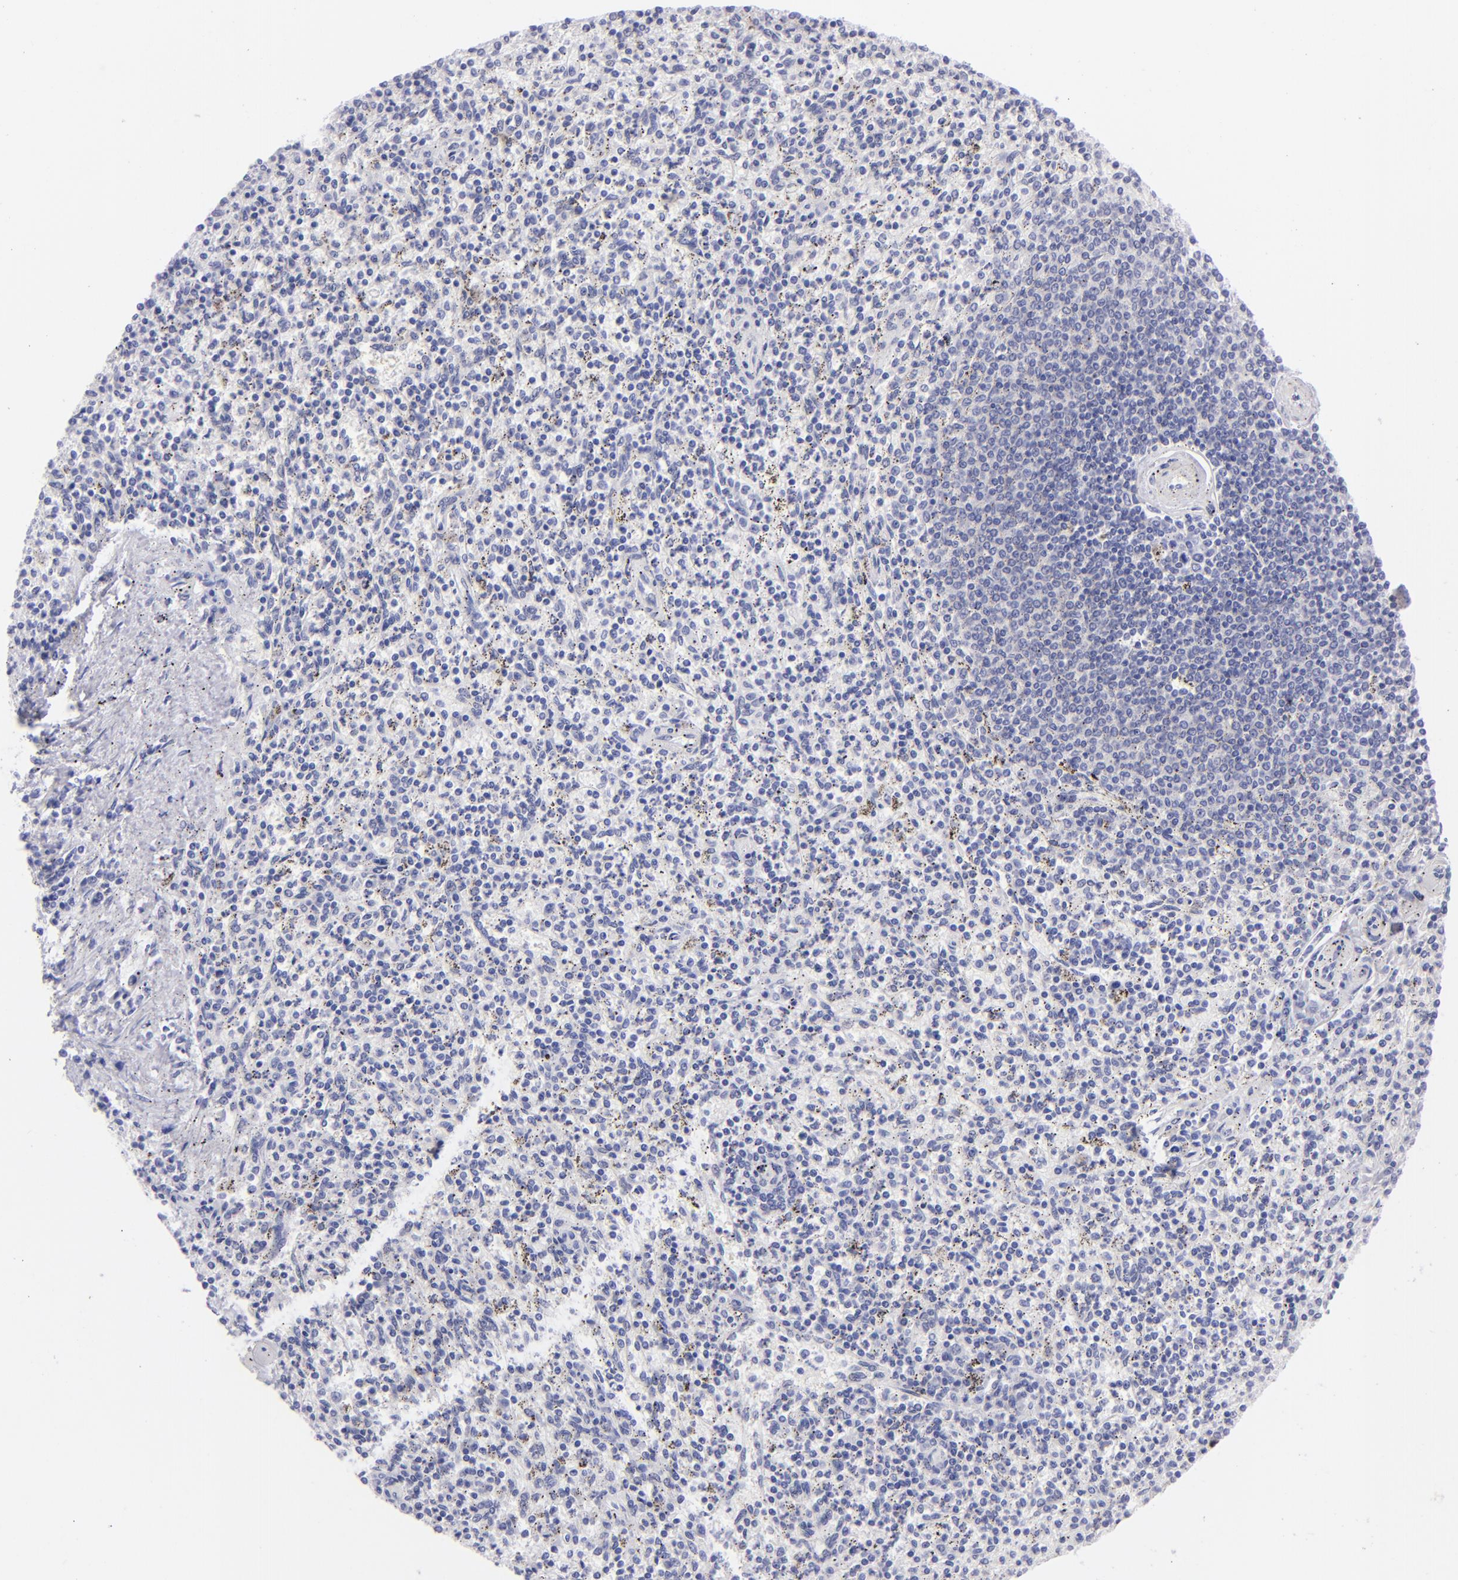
{"staining": {"intensity": "negative", "quantity": "none", "location": "none"}, "tissue": "spleen", "cell_type": "Cells in red pulp", "image_type": "normal", "snomed": [{"axis": "morphology", "description": "Normal tissue, NOS"}, {"axis": "topography", "description": "Spleen"}], "caption": "IHC micrograph of unremarkable human spleen stained for a protein (brown), which demonstrates no expression in cells in red pulp.", "gene": "SLC1A3", "patient": {"sex": "male", "age": 72}}